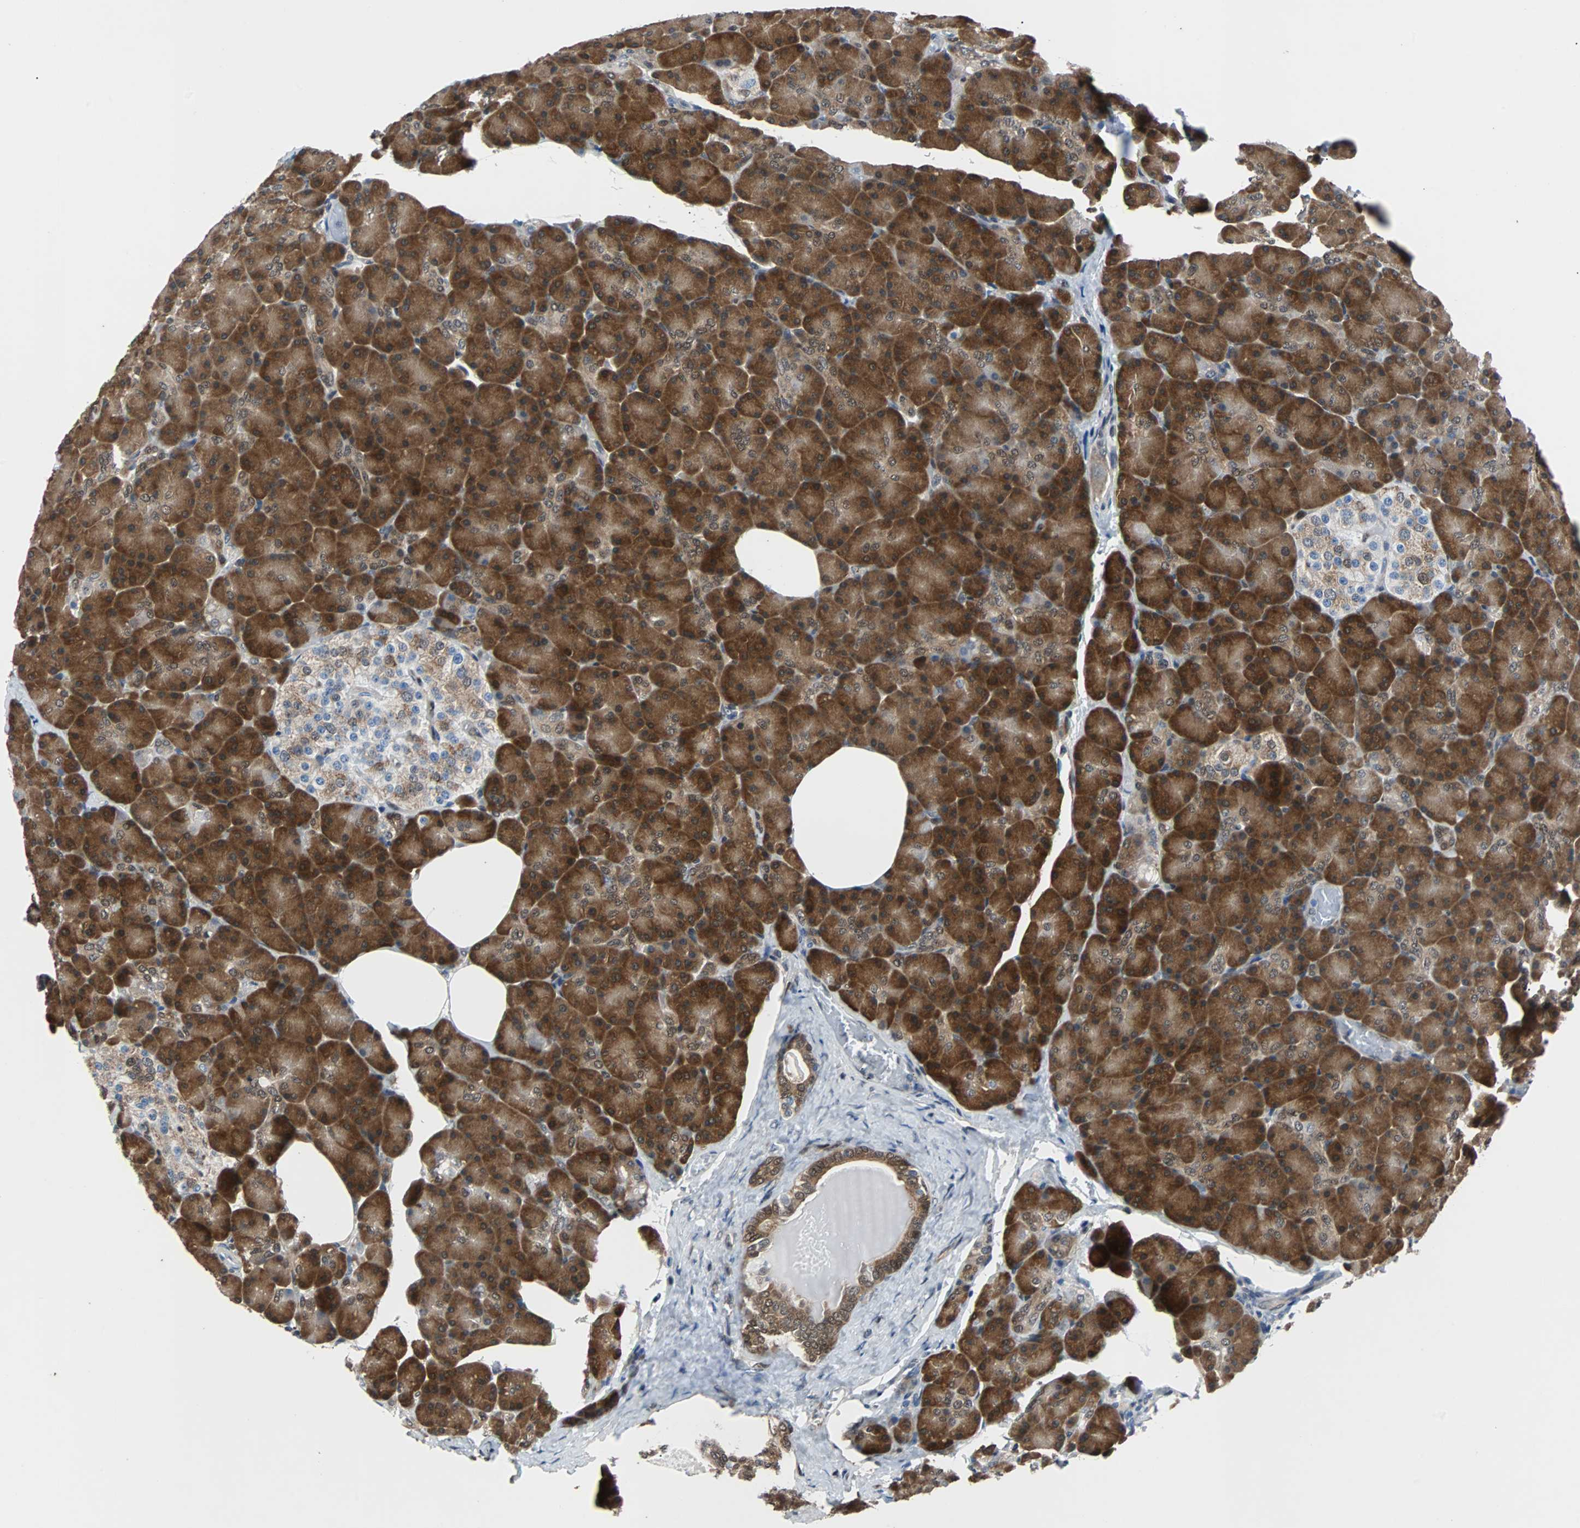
{"staining": {"intensity": "moderate", "quantity": ">75%", "location": "cytoplasmic/membranous"}, "tissue": "pancreas", "cell_type": "Exocrine glandular cells", "image_type": "normal", "snomed": [{"axis": "morphology", "description": "Normal tissue, NOS"}, {"axis": "topography", "description": "Pancreas"}], "caption": "The histopathology image displays immunohistochemical staining of normal pancreas. There is moderate cytoplasmic/membranous expression is present in approximately >75% of exocrine glandular cells. (Stains: DAB (3,3'-diaminobenzidine) in brown, nuclei in blue, Microscopy: brightfield microscopy at high magnification).", "gene": "MAP2K6", "patient": {"sex": "female", "age": 43}}